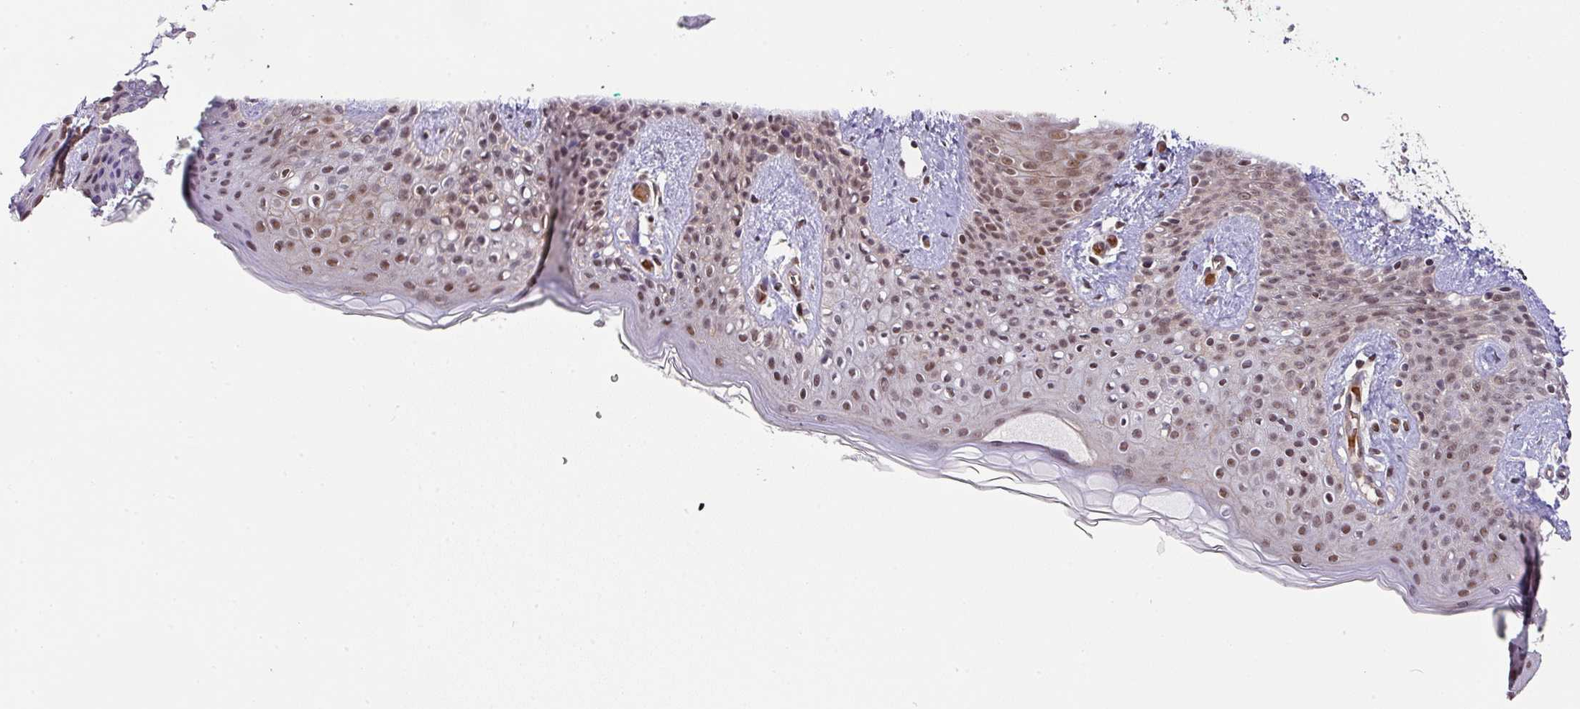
{"staining": {"intensity": "strong", "quantity": "25%-75%", "location": "nuclear"}, "tissue": "skin", "cell_type": "Fibroblasts", "image_type": "normal", "snomed": [{"axis": "morphology", "description": "Normal tissue, NOS"}, {"axis": "topography", "description": "Skin"}], "caption": "A histopathology image of human skin stained for a protein displays strong nuclear brown staining in fibroblasts. (Brightfield microscopy of DAB IHC at high magnification).", "gene": "NCOA5", "patient": {"sex": "male", "age": 16}}